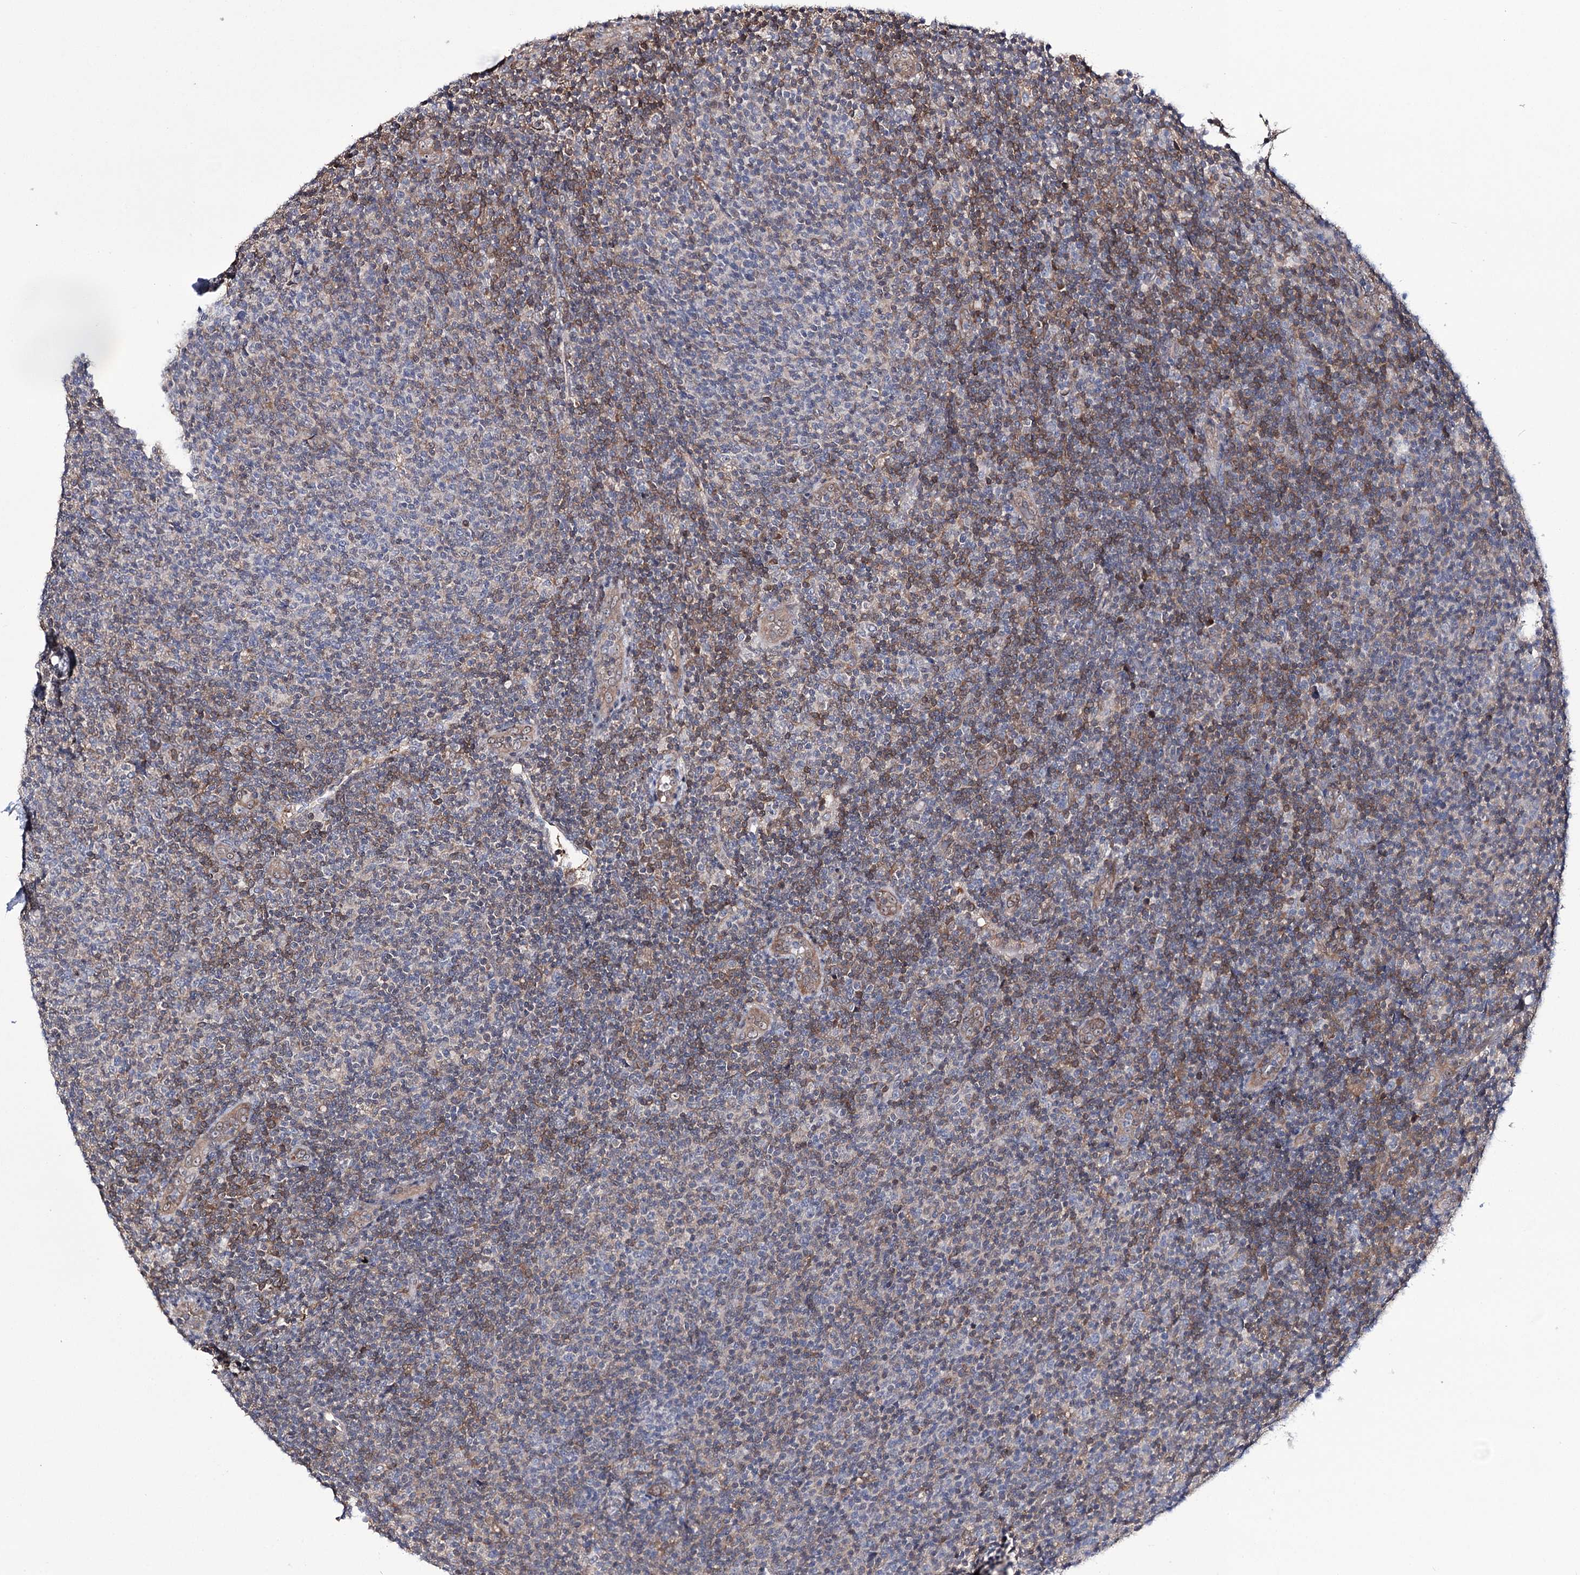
{"staining": {"intensity": "moderate", "quantity": "<25%", "location": "cytoplasmic/membranous"}, "tissue": "lymphoma", "cell_type": "Tumor cells", "image_type": "cancer", "snomed": [{"axis": "morphology", "description": "Malignant lymphoma, non-Hodgkin's type, Low grade"}, {"axis": "topography", "description": "Lymph node"}], "caption": "This image exhibits IHC staining of low-grade malignant lymphoma, non-Hodgkin's type, with low moderate cytoplasmic/membranous staining in approximately <25% of tumor cells.", "gene": "PTER", "patient": {"sex": "male", "age": 66}}